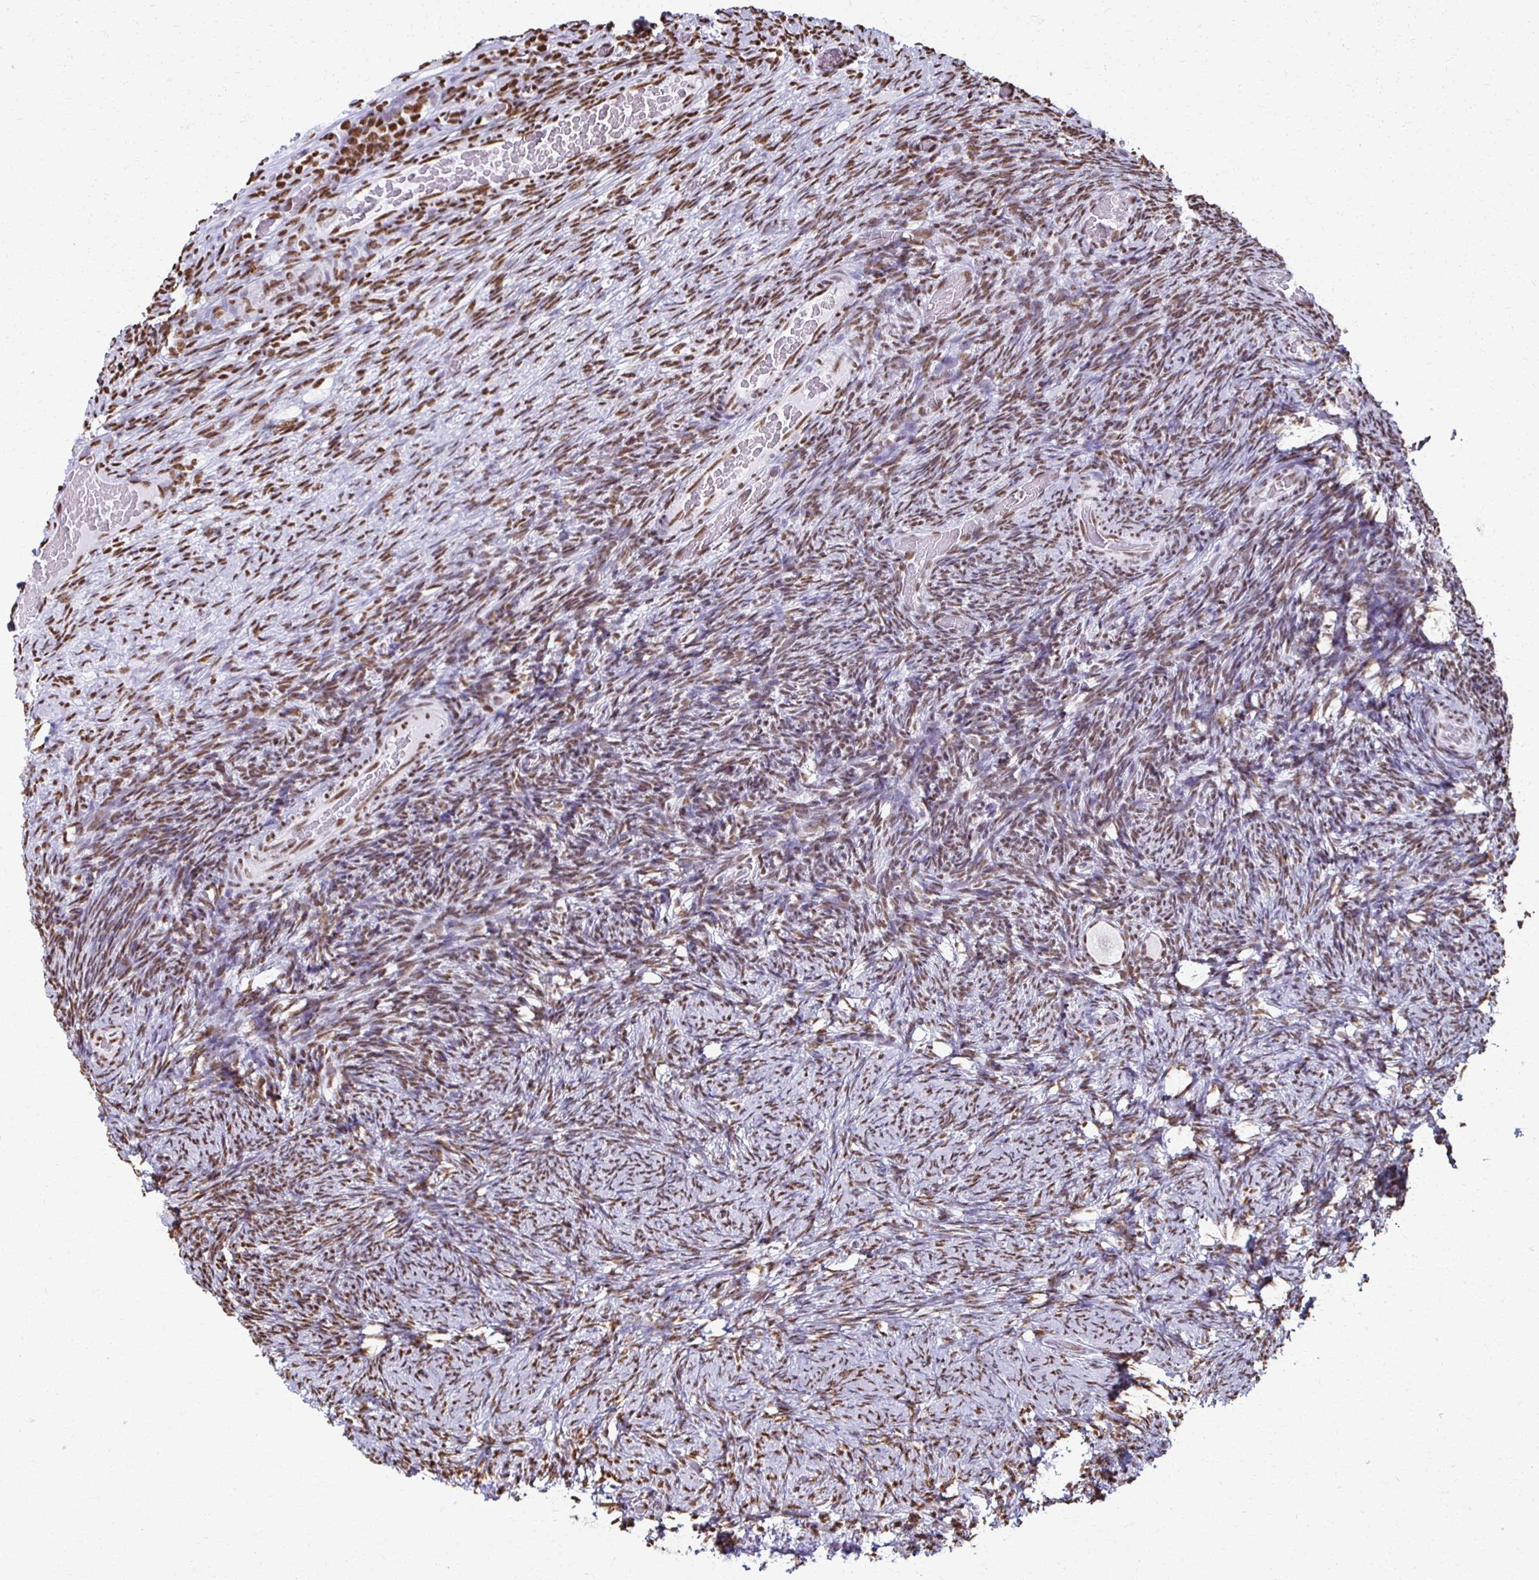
{"staining": {"intensity": "moderate", "quantity": ">75%", "location": "nuclear"}, "tissue": "ovary", "cell_type": "Follicle cells", "image_type": "normal", "snomed": [{"axis": "morphology", "description": "Normal tissue, NOS"}, {"axis": "topography", "description": "Ovary"}], "caption": "Brown immunohistochemical staining in normal ovary displays moderate nuclear expression in about >75% of follicle cells.", "gene": "NONO", "patient": {"sex": "female", "age": 34}}